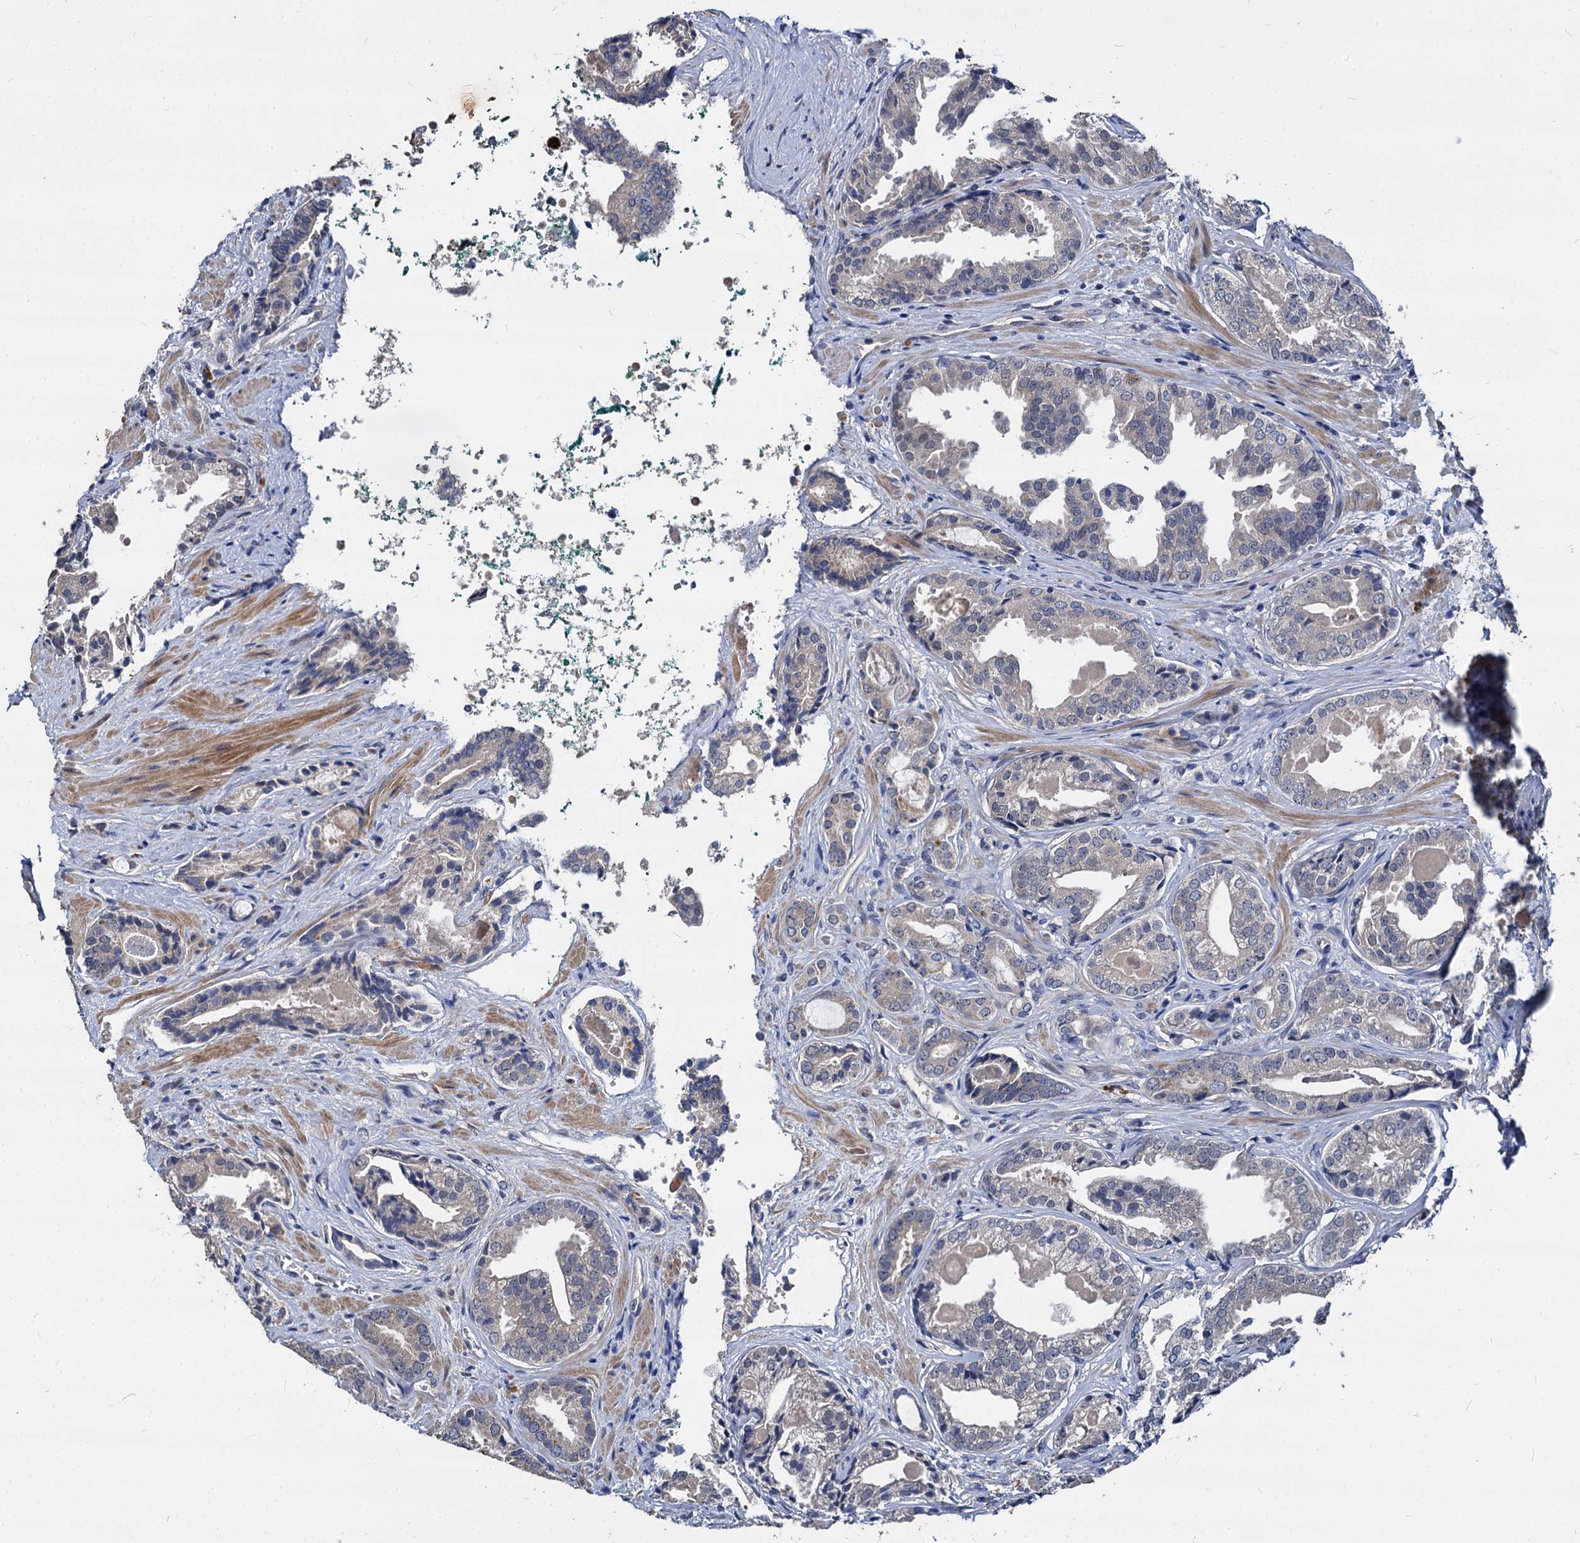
{"staining": {"intensity": "negative", "quantity": "none", "location": "none"}, "tissue": "prostate cancer", "cell_type": "Tumor cells", "image_type": "cancer", "snomed": [{"axis": "morphology", "description": "Adenocarcinoma, High grade"}, {"axis": "topography", "description": "Prostate"}], "caption": "Immunohistochemical staining of human prostate cancer (high-grade adenocarcinoma) demonstrates no significant positivity in tumor cells.", "gene": "CCDC184", "patient": {"sex": "male", "age": 60}}